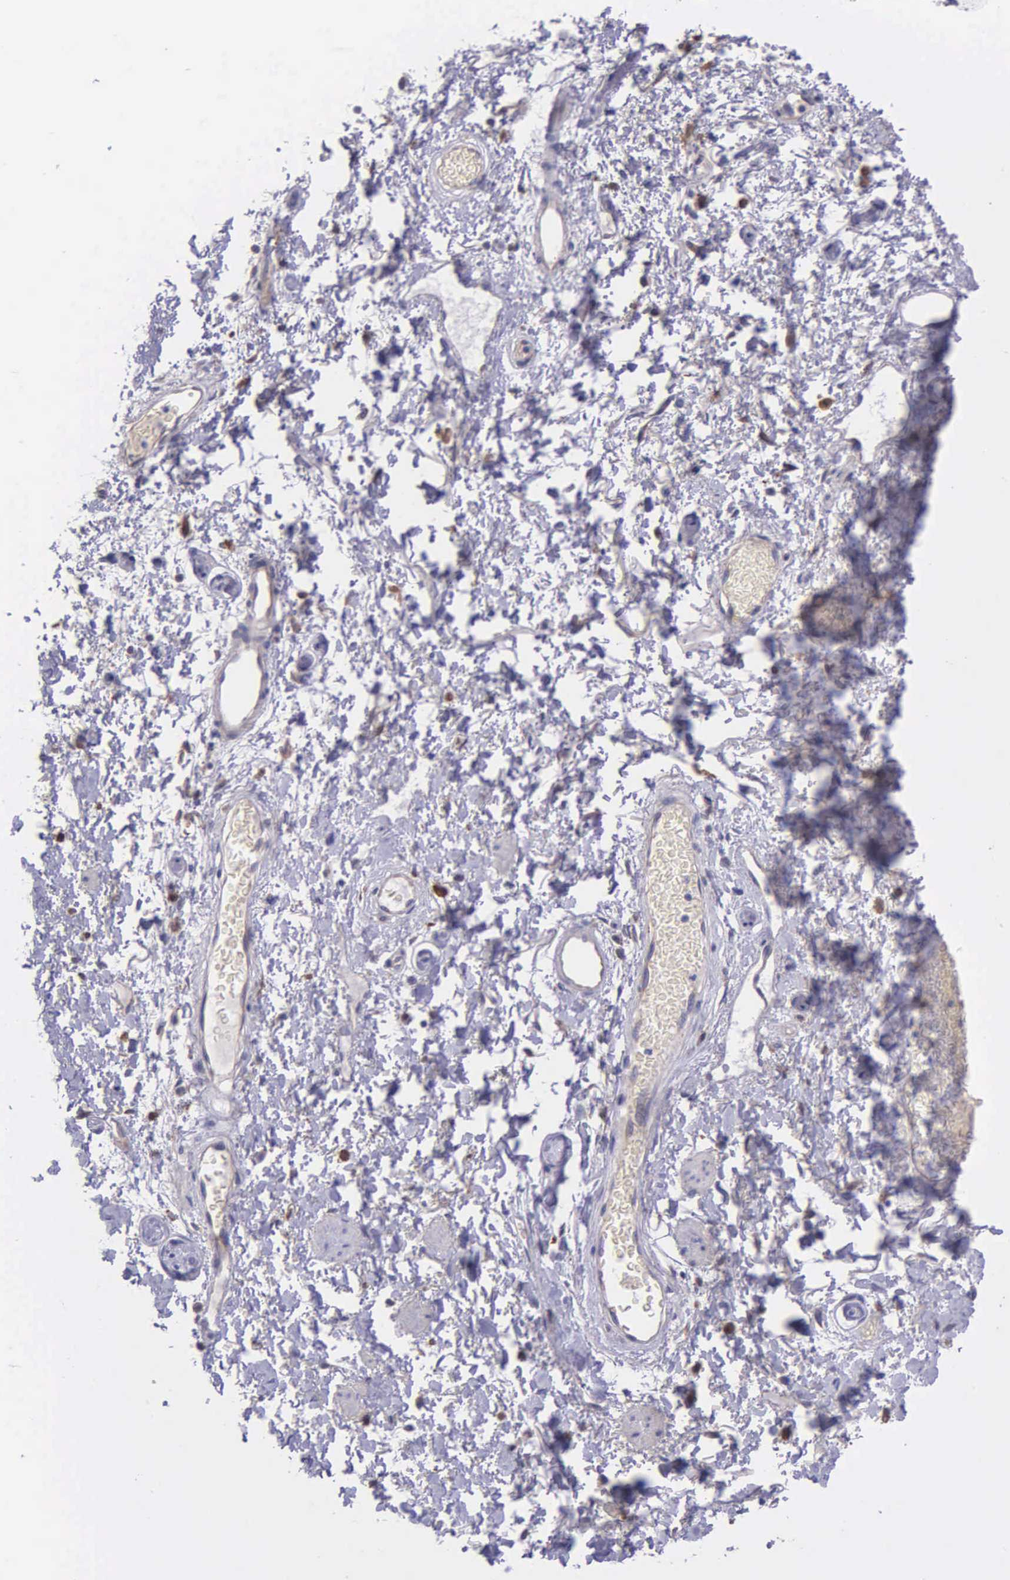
{"staining": {"intensity": "negative", "quantity": "none", "location": "none"}, "tissue": "skin", "cell_type": "Epidermal cells", "image_type": "normal", "snomed": [{"axis": "morphology", "description": "Normal tissue, NOS"}, {"axis": "topography", "description": "Anal"}, {"axis": "topography", "description": "Peripheral nerve tissue"}], "caption": "The IHC image has no significant expression in epidermal cells of skin.", "gene": "ZC3H12B", "patient": {"sex": "female", "age": 46}}